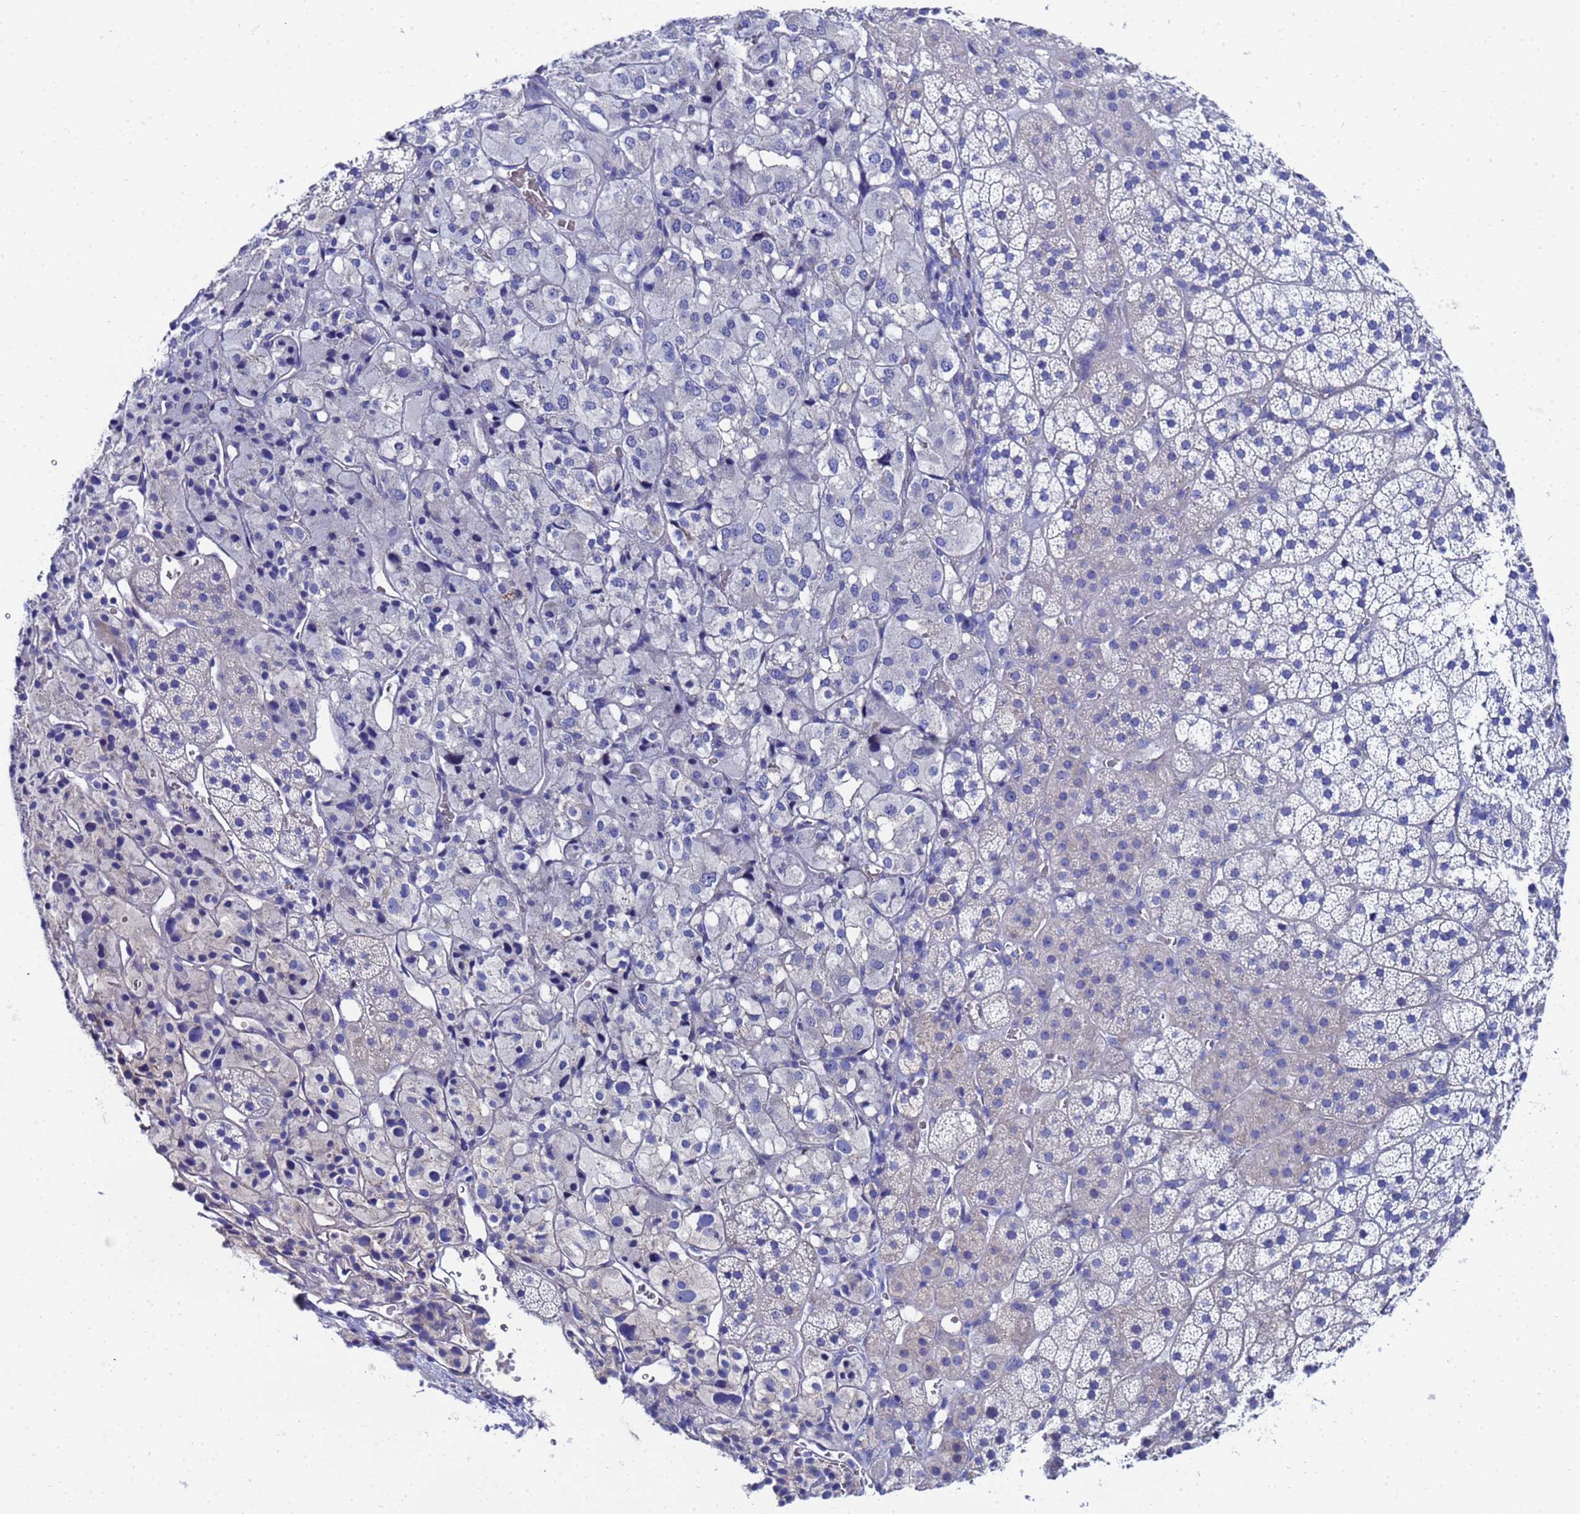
{"staining": {"intensity": "negative", "quantity": "none", "location": "none"}, "tissue": "adrenal gland", "cell_type": "Glandular cells", "image_type": "normal", "snomed": [{"axis": "morphology", "description": "Normal tissue, NOS"}, {"axis": "topography", "description": "Adrenal gland"}], "caption": "The photomicrograph displays no staining of glandular cells in normal adrenal gland. Nuclei are stained in blue.", "gene": "RAB39A", "patient": {"sex": "female", "age": 44}}